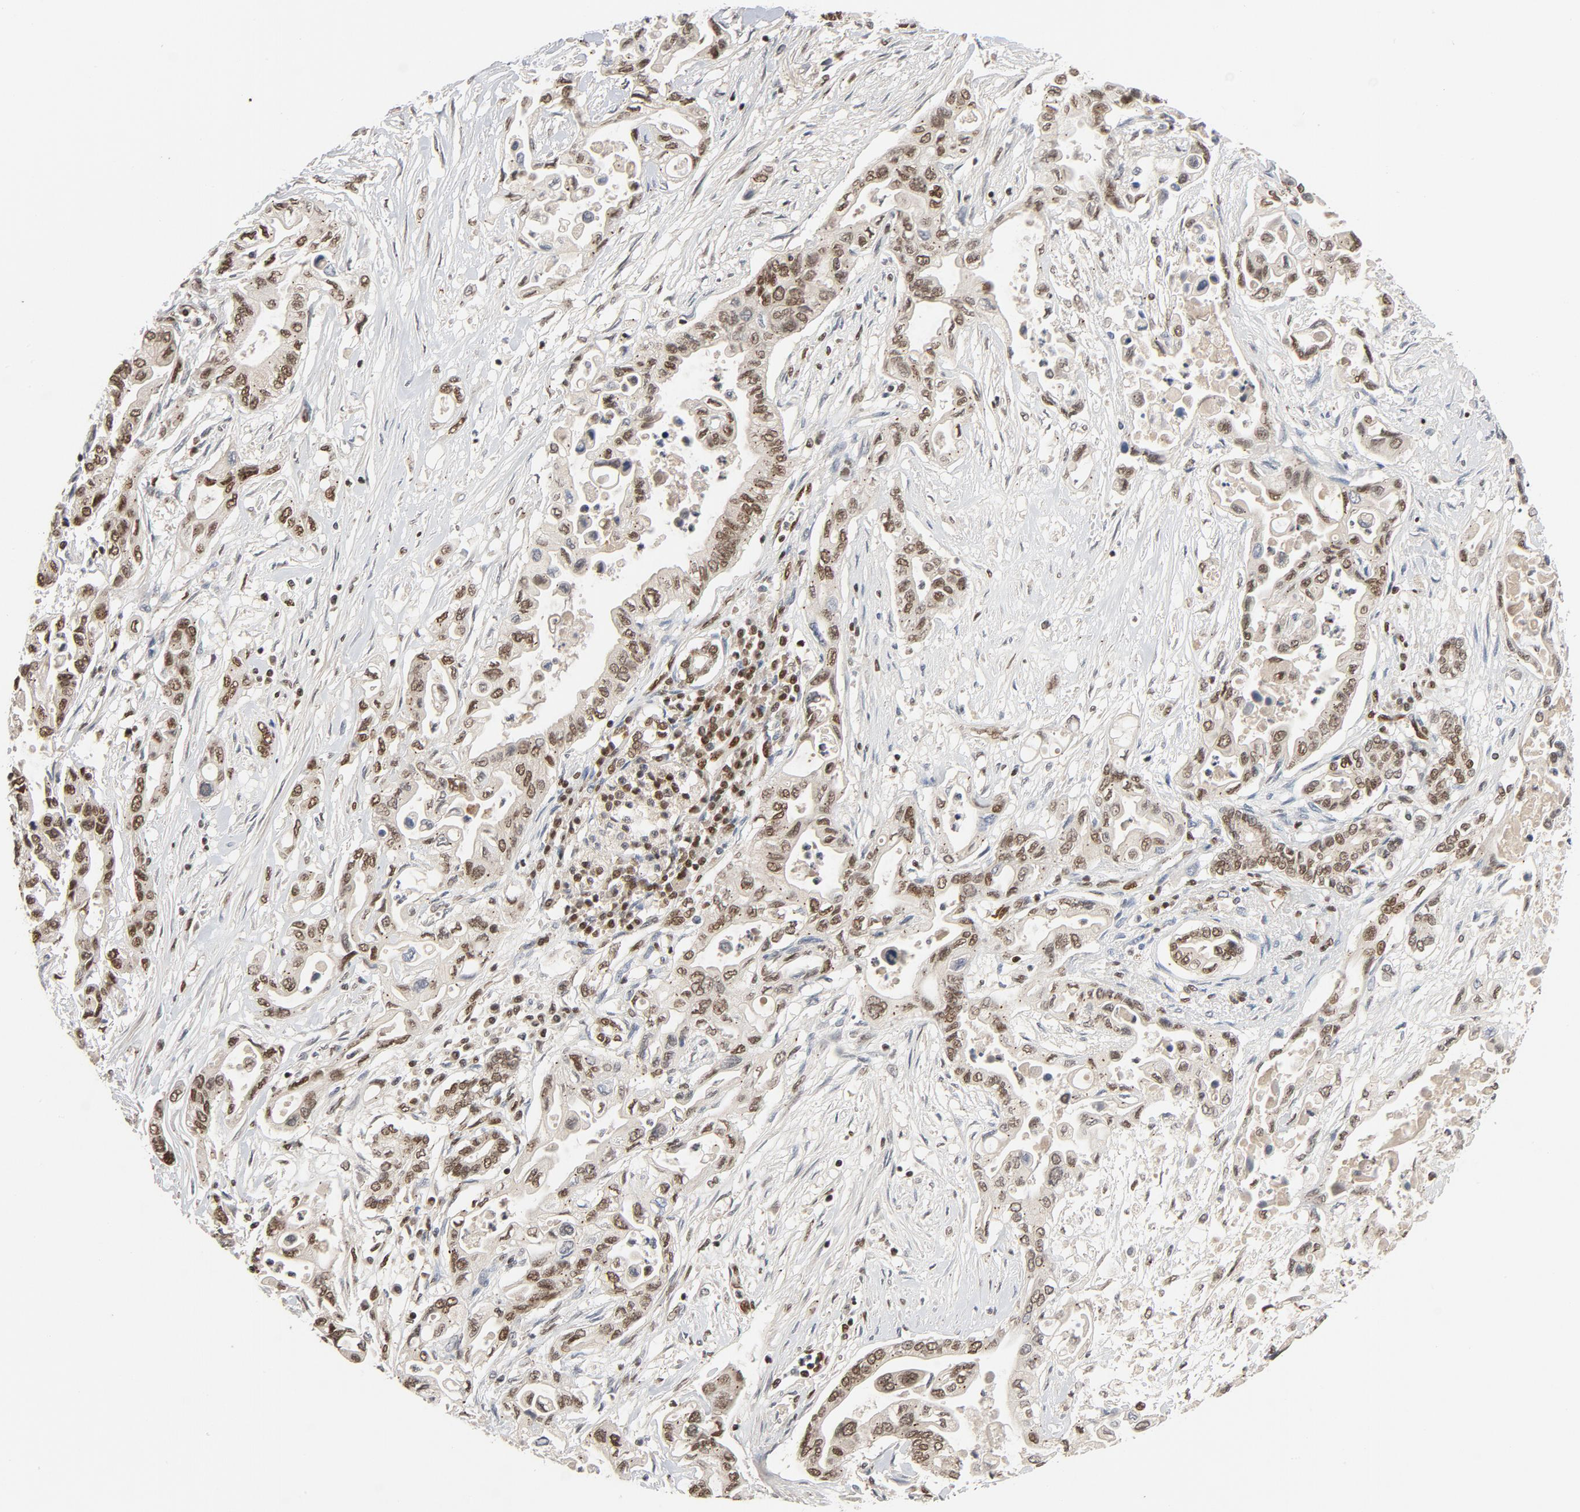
{"staining": {"intensity": "moderate", "quantity": ">75%", "location": "nuclear"}, "tissue": "pancreatic cancer", "cell_type": "Tumor cells", "image_type": "cancer", "snomed": [{"axis": "morphology", "description": "Adenocarcinoma, NOS"}, {"axis": "topography", "description": "Pancreas"}], "caption": "Protein expression analysis of pancreatic cancer demonstrates moderate nuclear expression in about >75% of tumor cells.", "gene": "SMARCD1", "patient": {"sex": "female", "age": 57}}